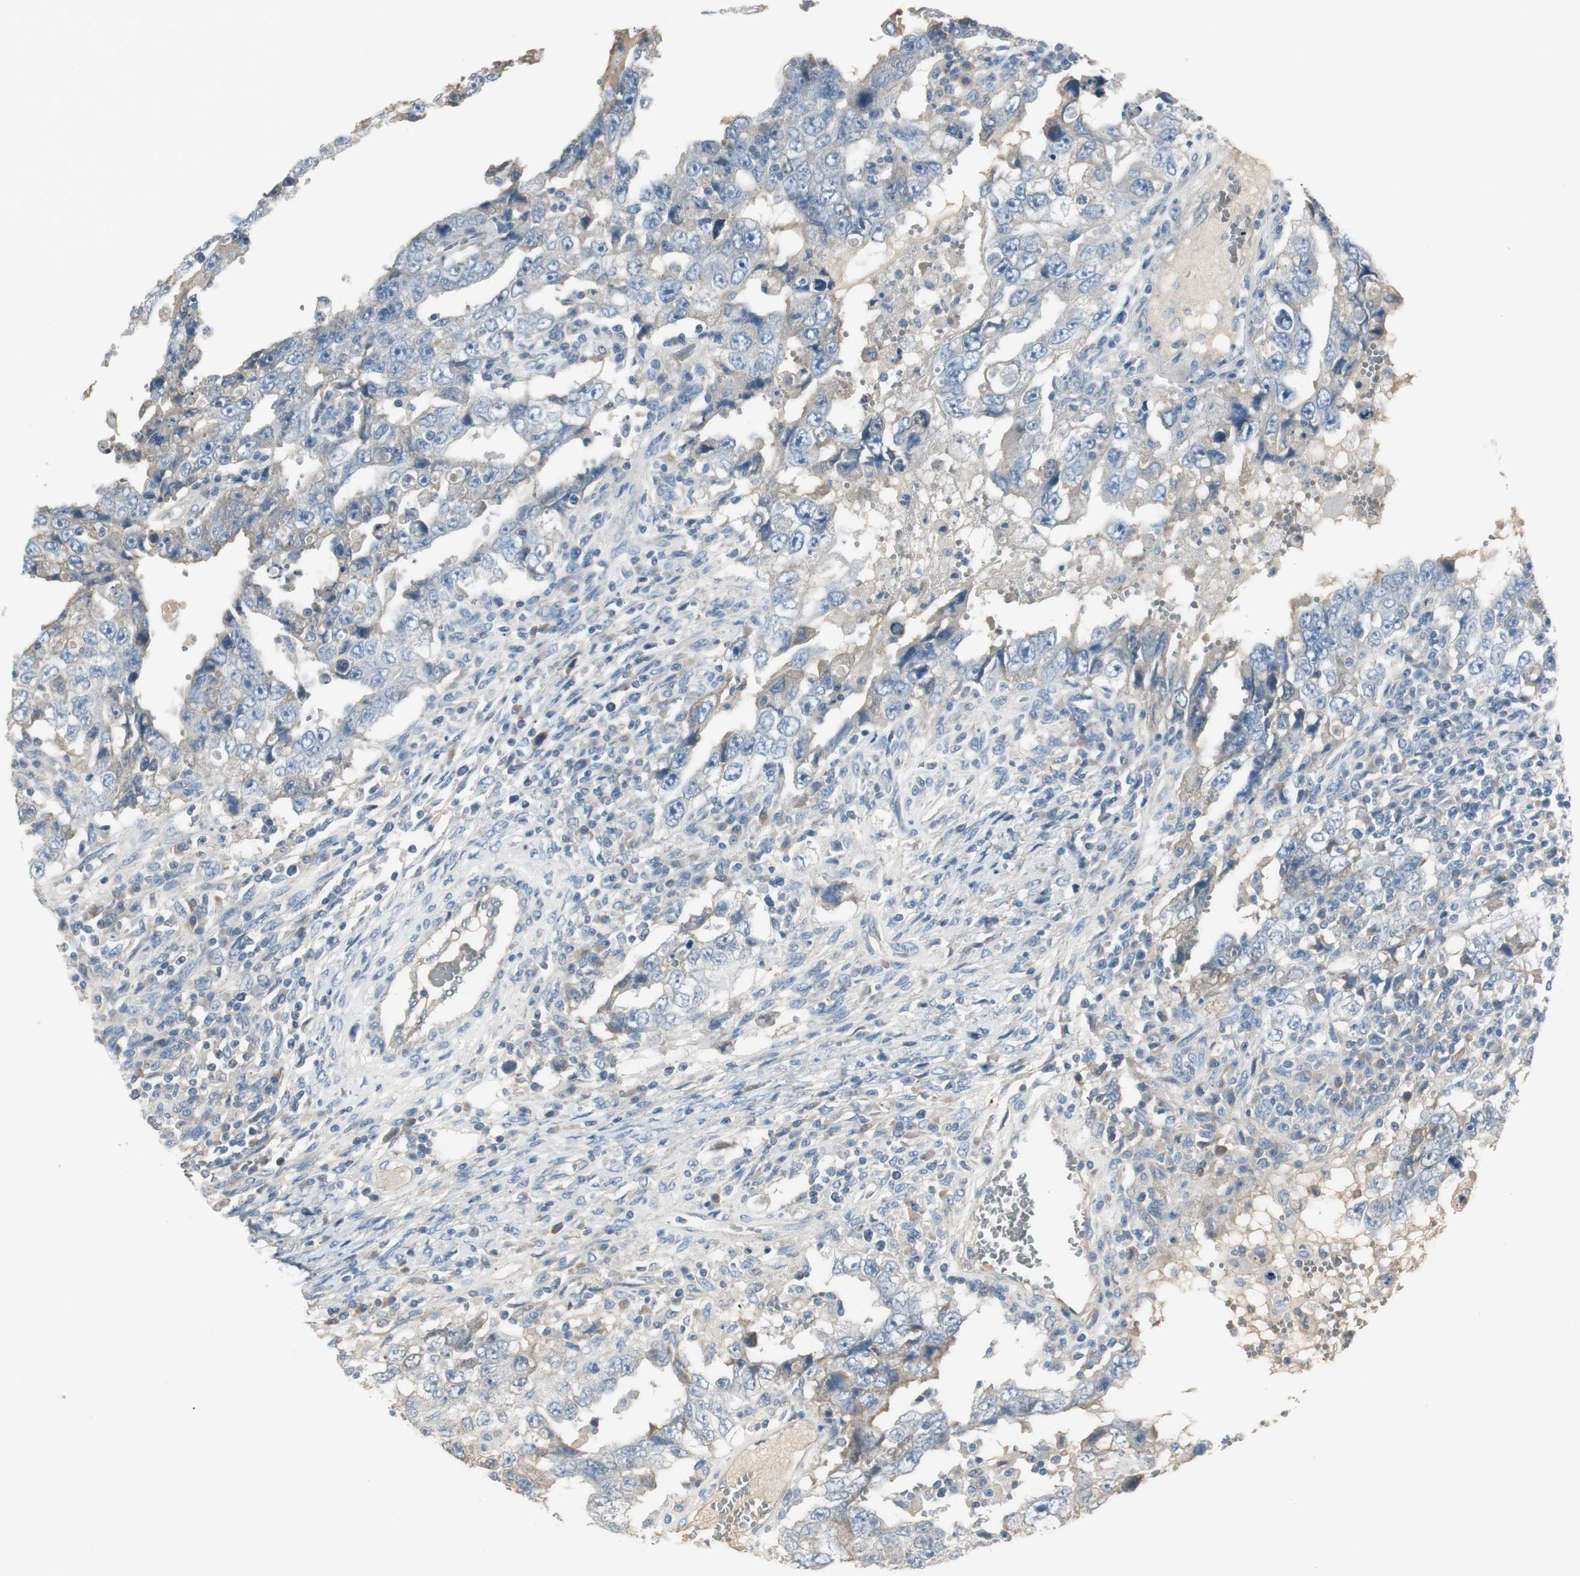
{"staining": {"intensity": "weak", "quantity": "<25%", "location": "cytoplasmic/membranous"}, "tissue": "testis cancer", "cell_type": "Tumor cells", "image_type": "cancer", "snomed": [{"axis": "morphology", "description": "Carcinoma, Embryonal, NOS"}, {"axis": "topography", "description": "Testis"}], "caption": "Immunohistochemistry (IHC) of human embryonal carcinoma (testis) demonstrates no positivity in tumor cells.", "gene": "EVA1A", "patient": {"sex": "male", "age": 26}}